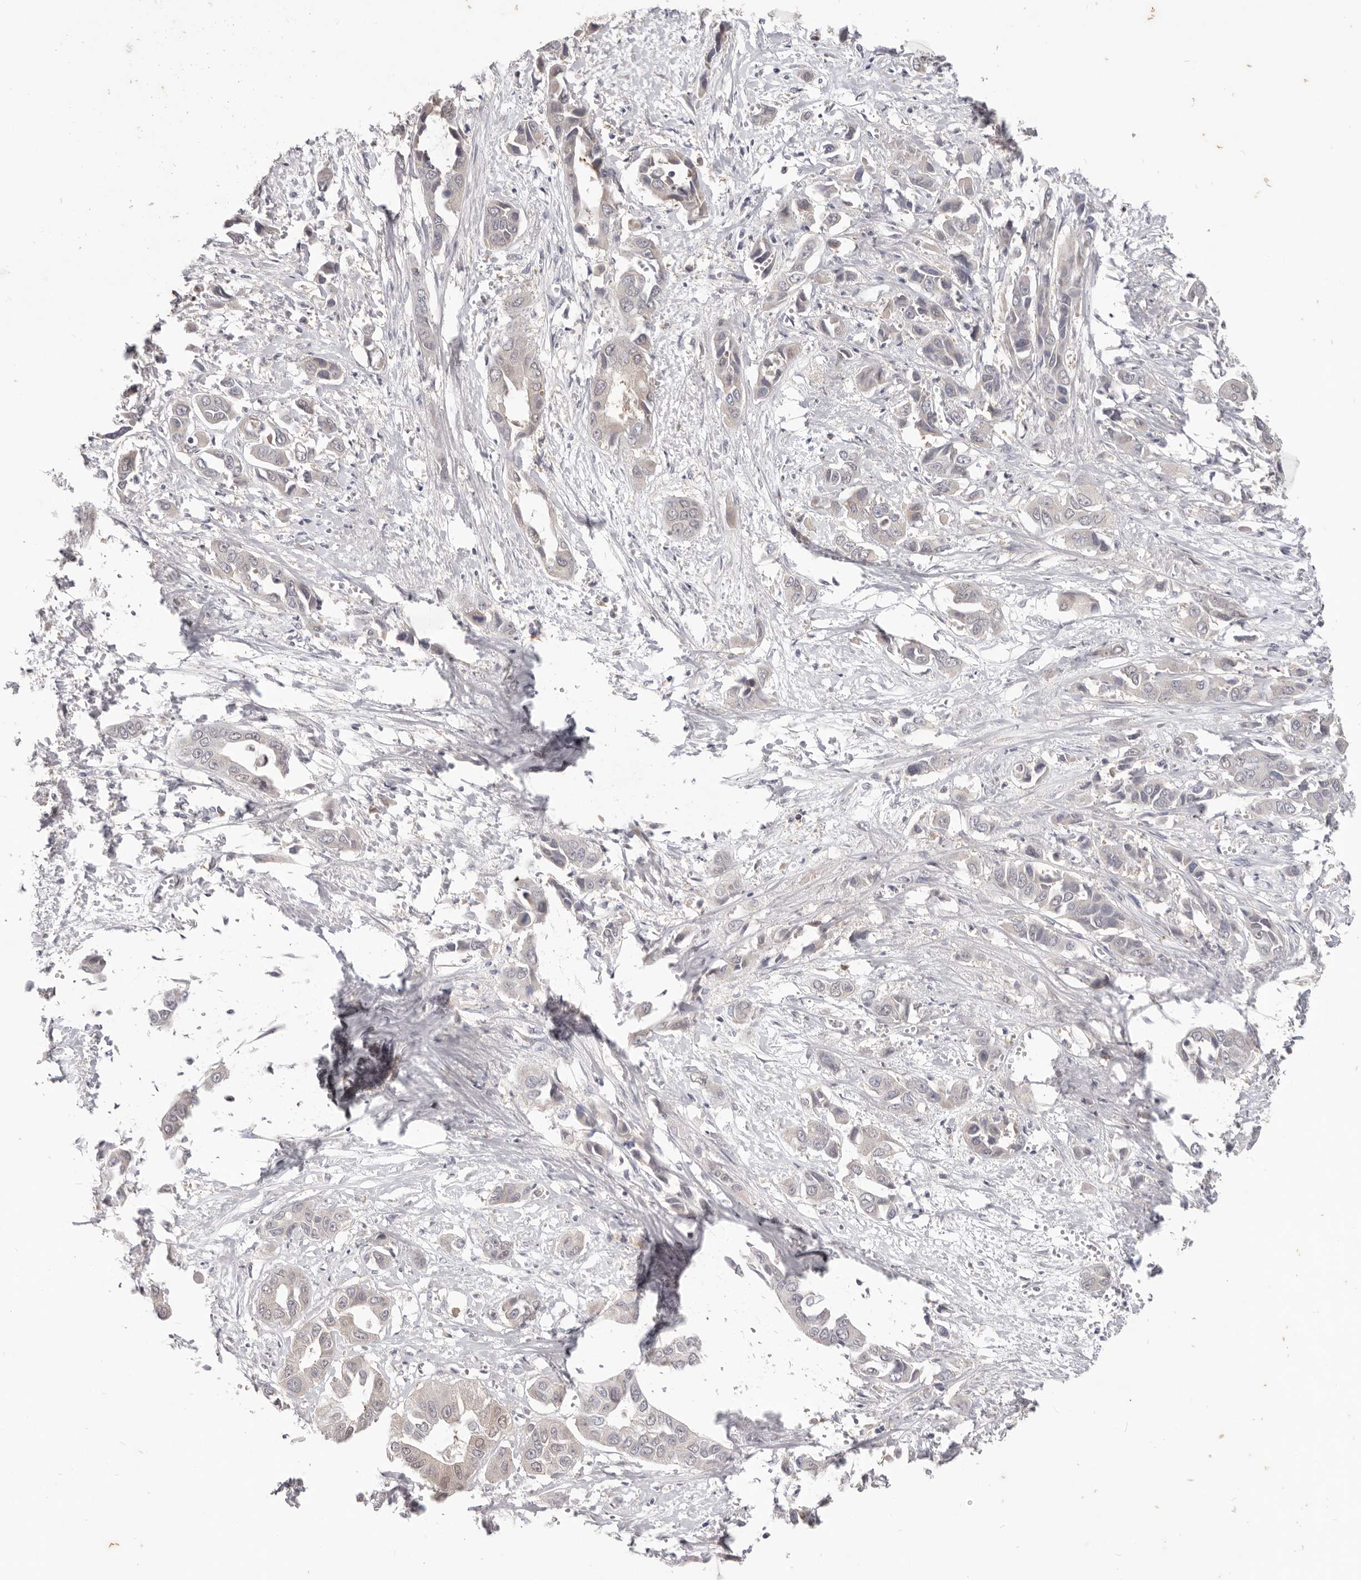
{"staining": {"intensity": "negative", "quantity": "none", "location": "none"}, "tissue": "liver cancer", "cell_type": "Tumor cells", "image_type": "cancer", "snomed": [{"axis": "morphology", "description": "Cholangiocarcinoma"}, {"axis": "topography", "description": "Liver"}], "caption": "Tumor cells are negative for brown protein staining in liver cancer. The staining was performed using DAB to visualize the protein expression in brown, while the nuclei were stained in blue with hematoxylin (Magnification: 20x).", "gene": "WDR77", "patient": {"sex": "female", "age": 52}}